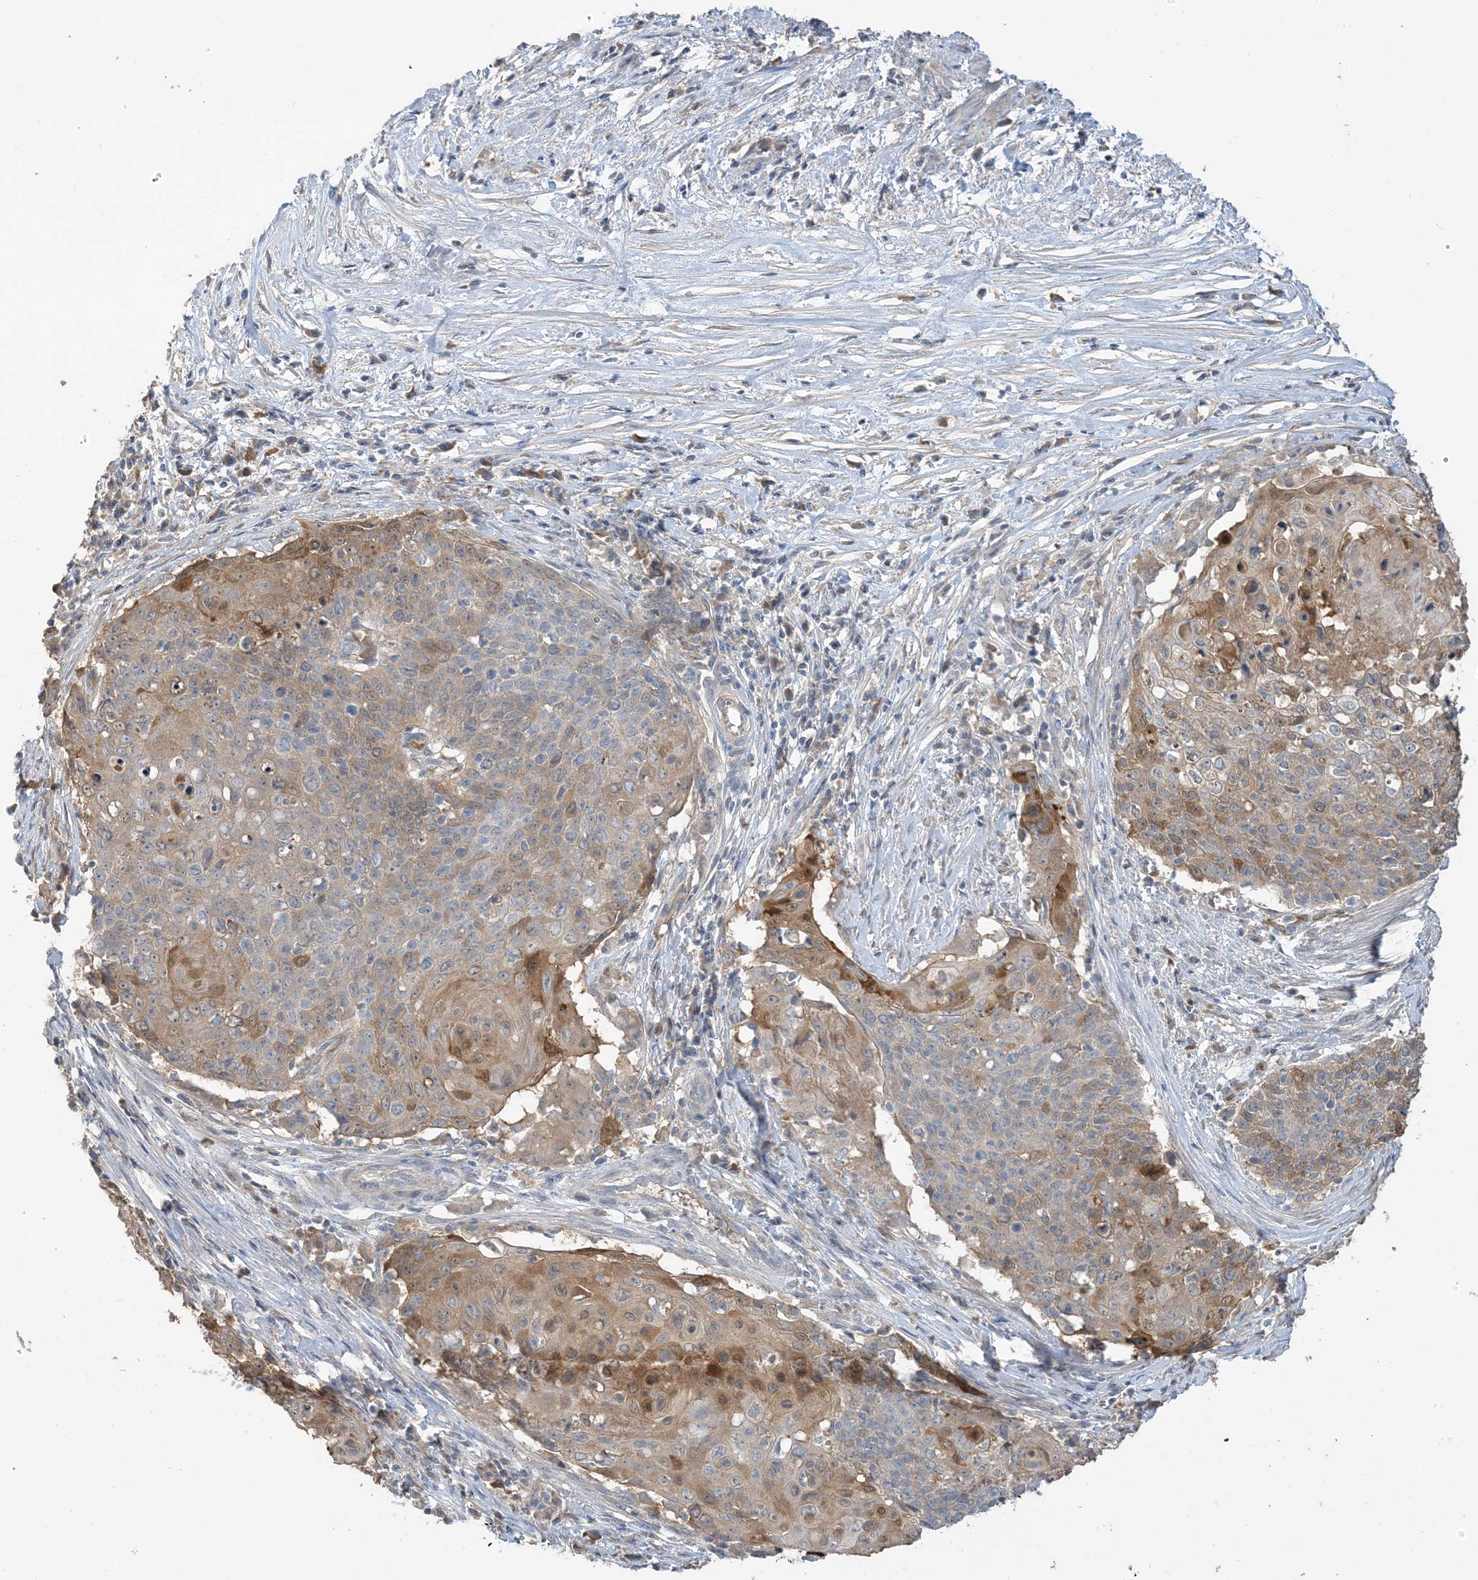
{"staining": {"intensity": "moderate", "quantity": "<25%", "location": "cytoplasmic/membranous,nuclear"}, "tissue": "cervical cancer", "cell_type": "Tumor cells", "image_type": "cancer", "snomed": [{"axis": "morphology", "description": "Squamous cell carcinoma, NOS"}, {"axis": "topography", "description": "Cervix"}], "caption": "An IHC image of tumor tissue is shown. Protein staining in brown highlights moderate cytoplasmic/membranous and nuclear positivity in cervical squamous cell carcinoma within tumor cells.", "gene": "USP53", "patient": {"sex": "female", "age": 39}}